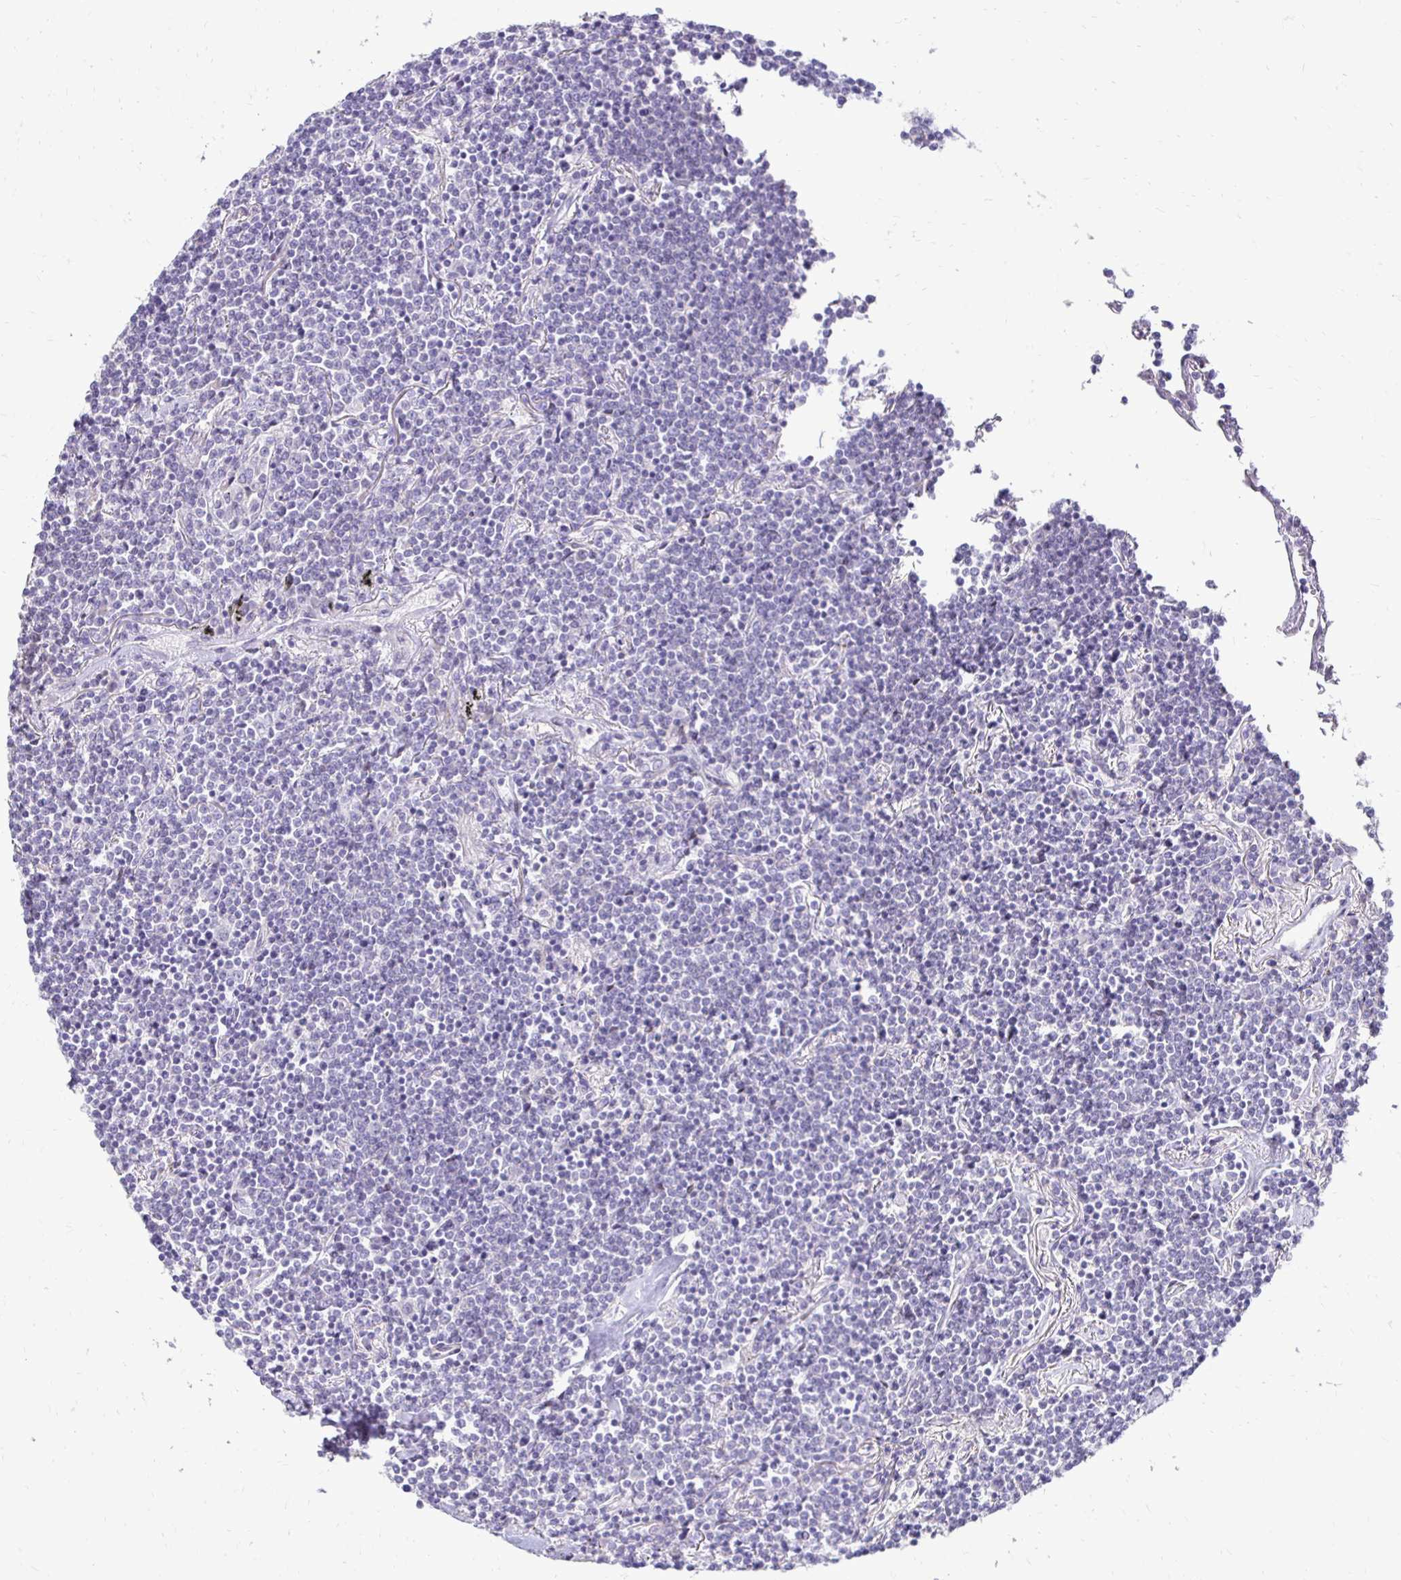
{"staining": {"intensity": "negative", "quantity": "none", "location": "none"}, "tissue": "lymphoma", "cell_type": "Tumor cells", "image_type": "cancer", "snomed": [{"axis": "morphology", "description": "Malignant lymphoma, non-Hodgkin's type, Low grade"}, {"axis": "topography", "description": "Lung"}], "caption": "Immunohistochemistry (IHC) histopathology image of lymphoma stained for a protein (brown), which exhibits no expression in tumor cells. (Brightfield microscopy of DAB (3,3'-diaminobenzidine) immunohistochemistry (IHC) at high magnification).", "gene": "GAS2", "patient": {"sex": "female", "age": 71}}